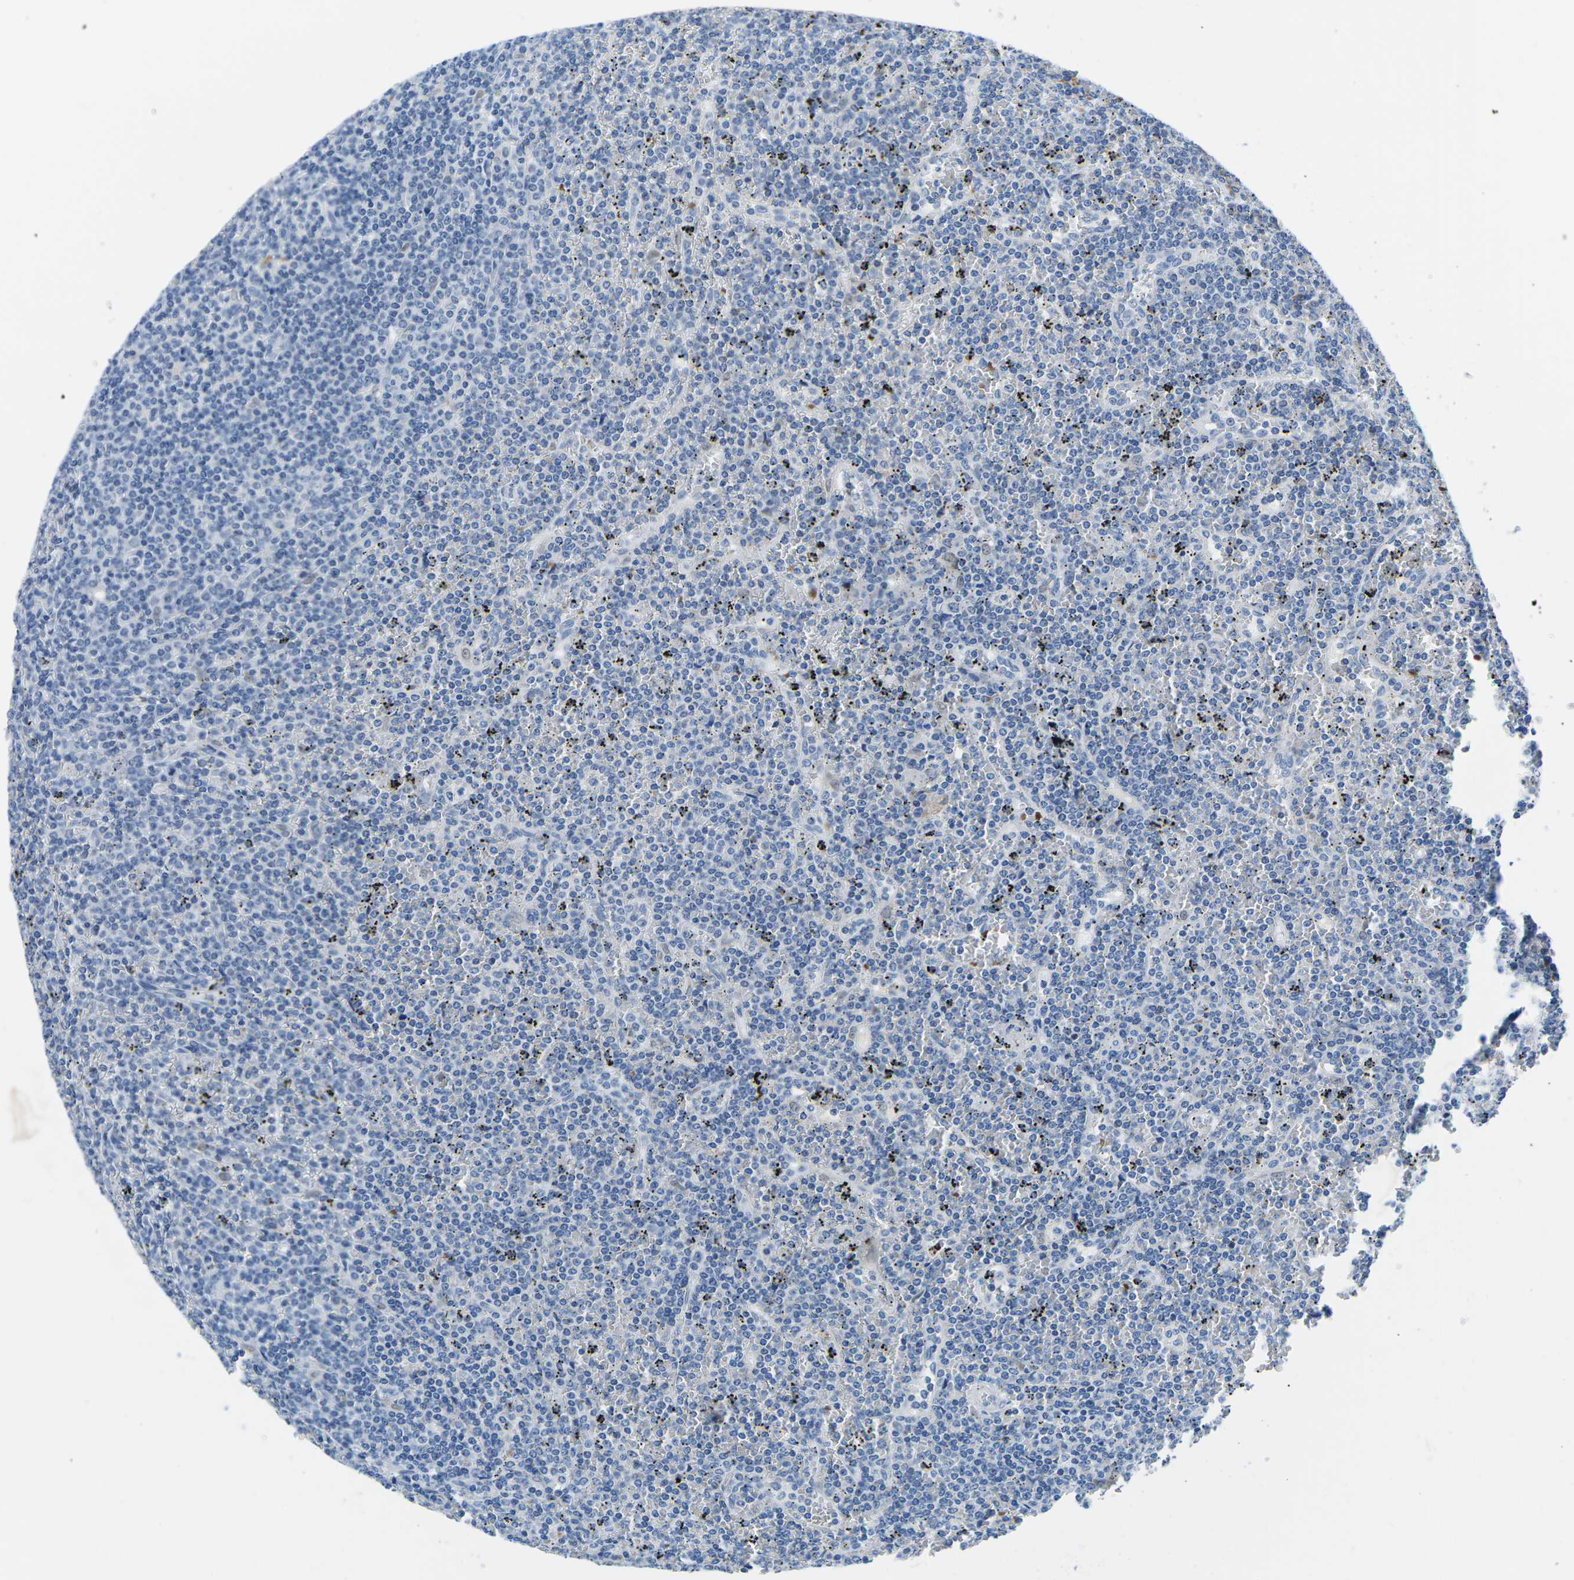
{"staining": {"intensity": "negative", "quantity": "none", "location": "none"}, "tissue": "lymphoma", "cell_type": "Tumor cells", "image_type": "cancer", "snomed": [{"axis": "morphology", "description": "Malignant lymphoma, non-Hodgkin's type, Low grade"}, {"axis": "topography", "description": "Spleen"}], "caption": "Lymphoma was stained to show a protein in brown. There is no significant staining in tumor cells.", "gene": "TM6SF1", "patient": {"sex": "female", "age": 19}}